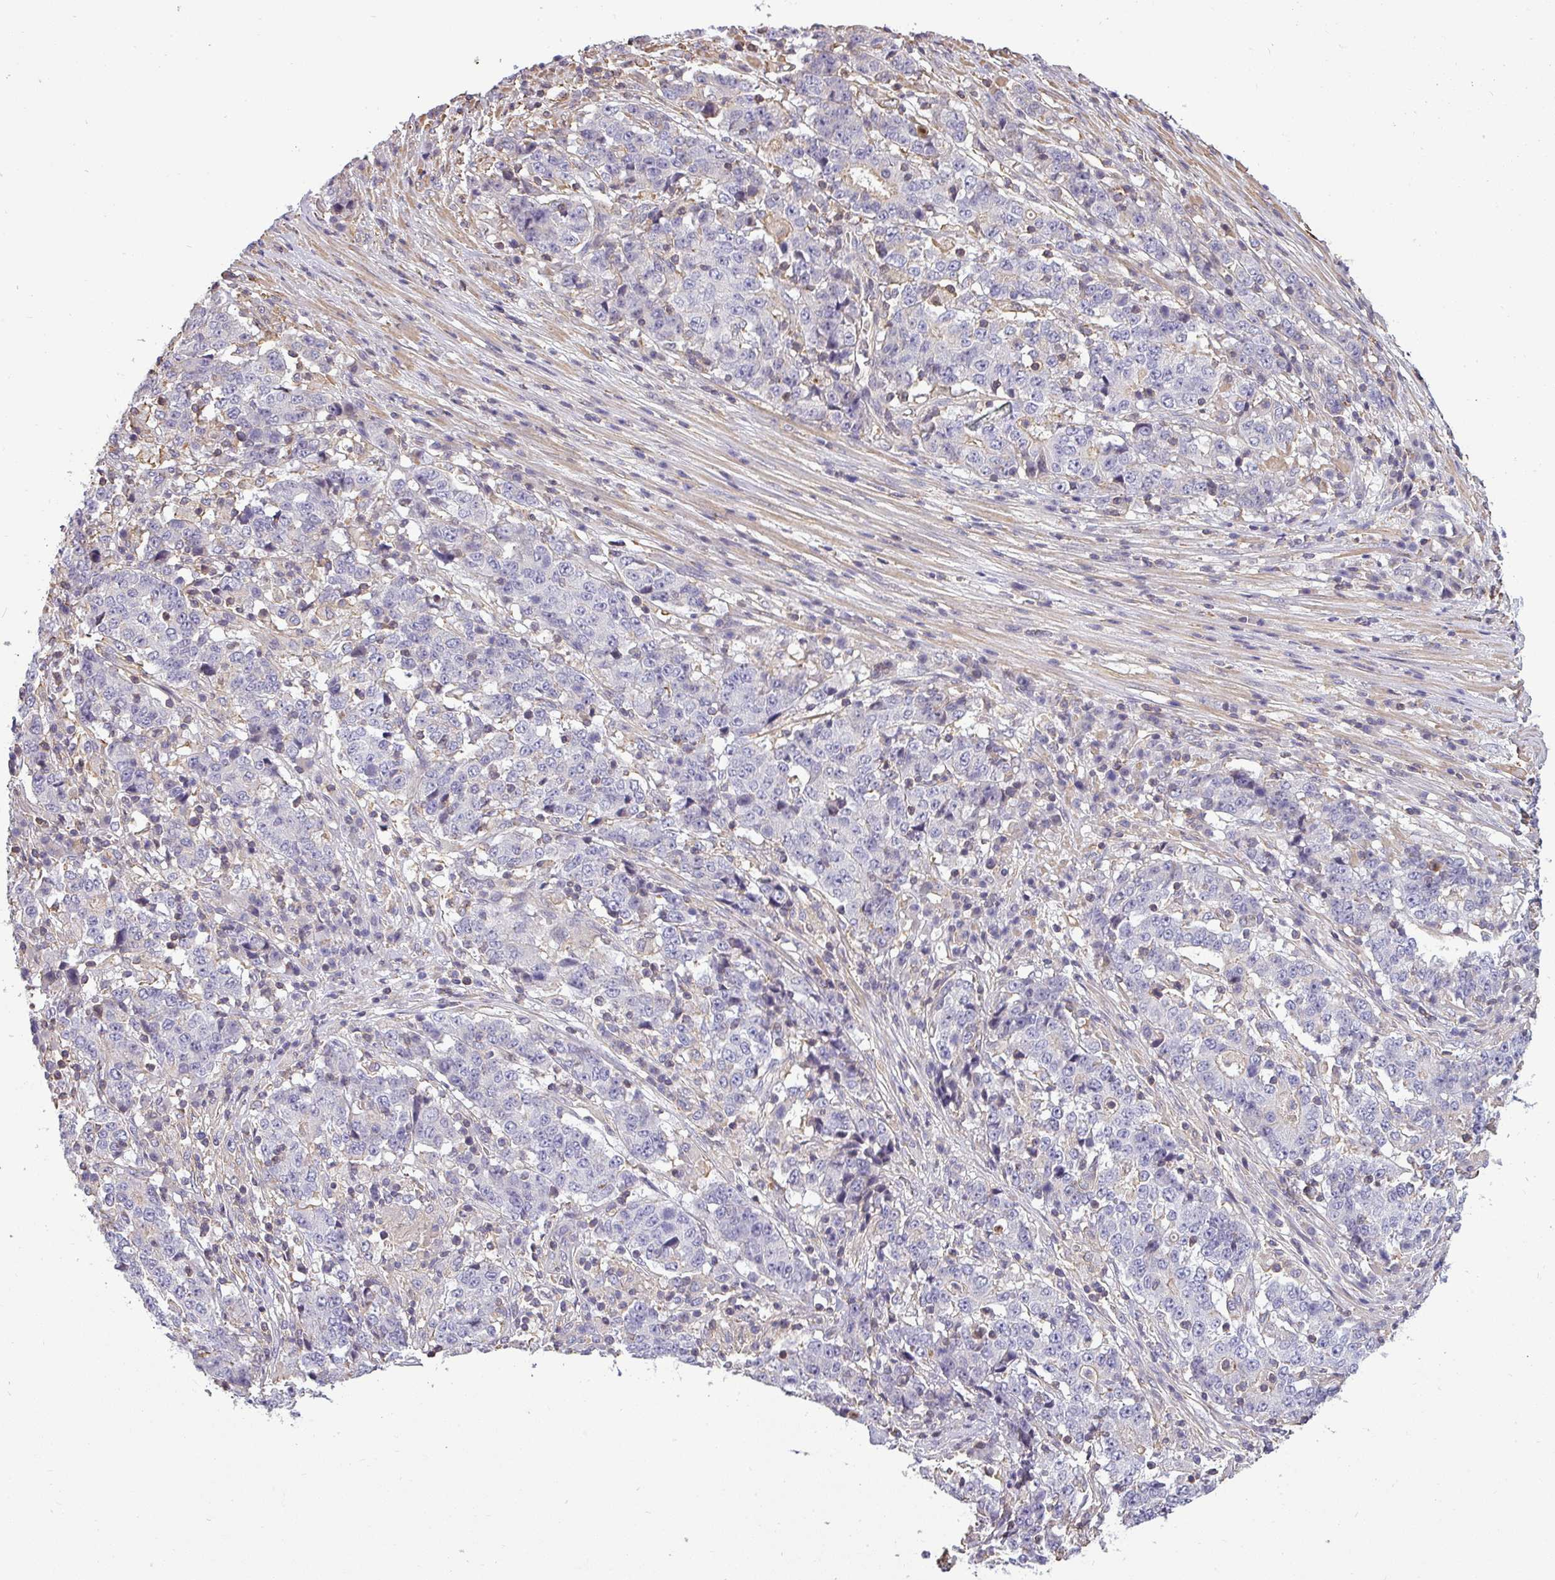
{"staining": {"intensity": "negative", "quantity": "none", "location": "none"}, "tissue": "stomach cancer", "cell_type": "Tumor cells", "image_type": "cancer", "snomed": [{"axis": "morphology", "description": "Adenocarcinoma, NOS"}, {"axis": "topography", "description": "Stomach"}], "caption": "Protein analysis of stomach cancer (adenocarcinoma) demonstrates no significant expression in tumor cells.", "gene": "ZNF835", "patient": {"sex": "male", "age": 59}}